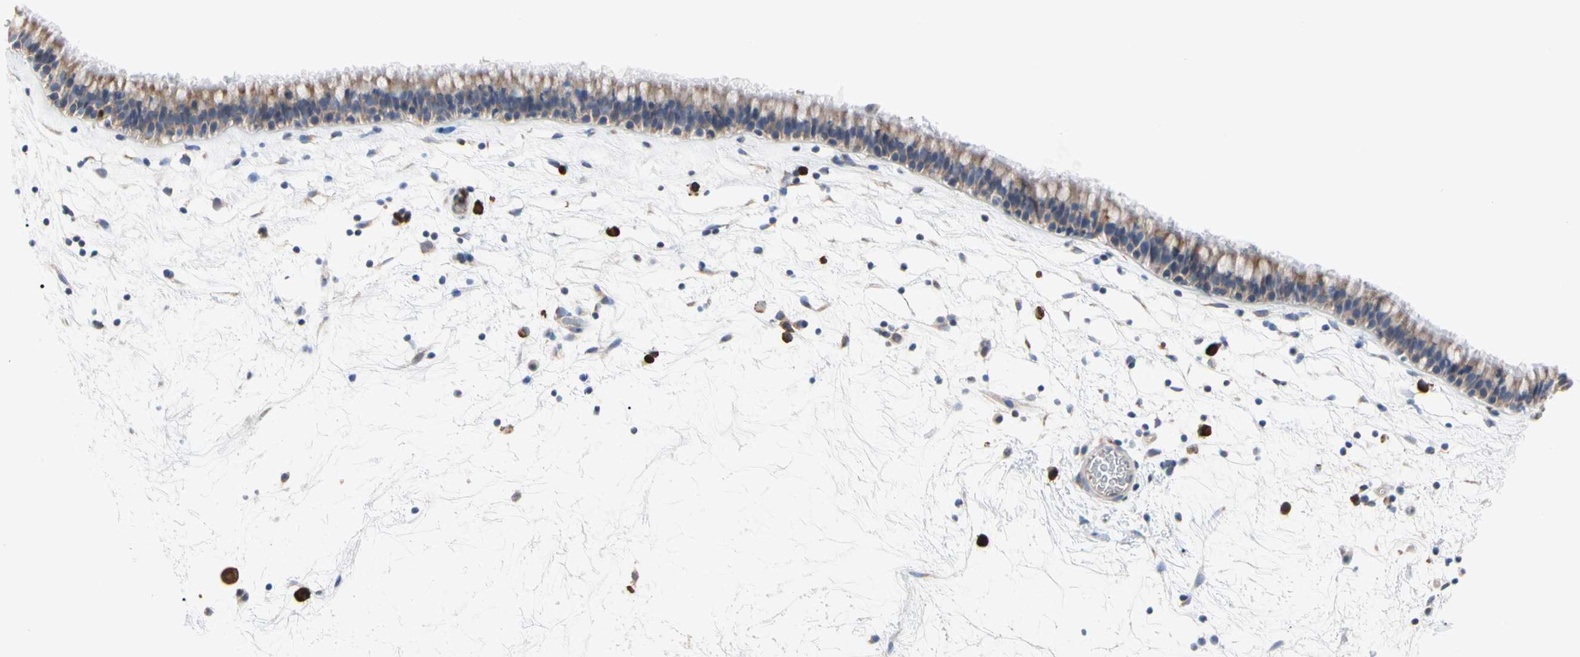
{"staining": {"intensity": "moderate", "quantity": ">75%", "location": "cytoplasmic/membranous"}, "tissue": "nasopharynx", "cell_type": "Respiratory epithelial cells", "image_type": "normal", "snomed": [{"axis": "morphology", "description": "Normal tissue, NOS"}, {"axis": "morphology", "description": "Inflammation, NOS"}, {"axis": "topography", "description": "Nasopharynx"}], "caption": "Immunohistochemistry (IHC) image of unremarkable nasopharynx: nasopharynx stained using immunohistochemistry (IHC) reveals medium levels of moderate protein expression localized specifically in the cytoplasmic/membranous of respiratory epithelial cells, appearing as a cytoplasmic/membranous brown color.", "gene": "MCL1", "patient": {"sex": "male", "age": 48}}